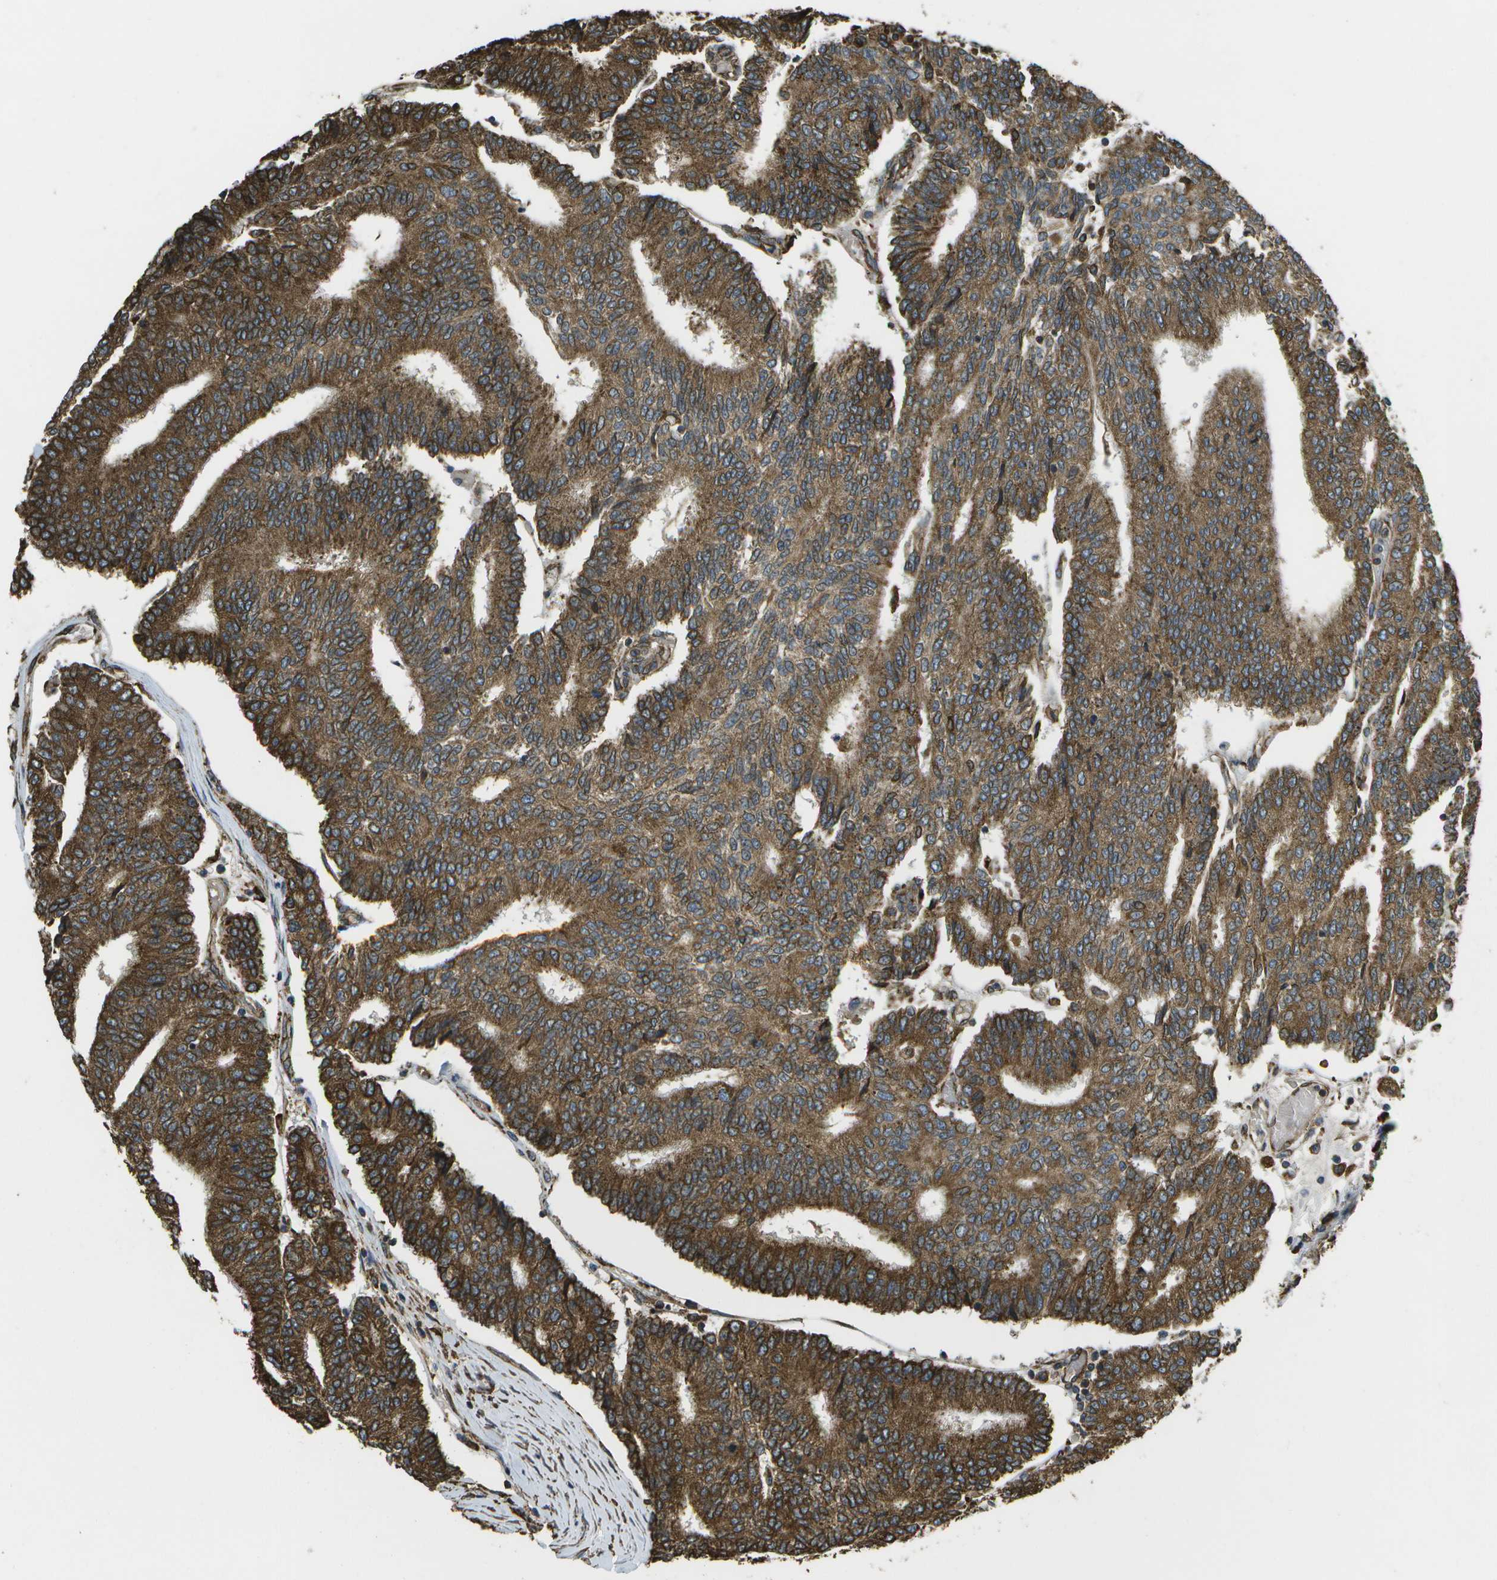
{"staining": {"intensity": "strong", "quantity": ">75%", "location": "cytoplasmic/membranous"}, "tissue": "prostate cancer", "cell_type": "Tumor cells", "image_type": "cancer", "snomed": [{"axis": "morphology", "description": "Normal tissue, NOS"}, {"axis": "morphology", "description": "Adenocarcinoma, High grade"}, {"axis": "topography", "description": "Prostate"}, {"axis": "topography", "description": "Seminal veicle"}], "caption": "Protein expression by immunohistochemistry (IHC) shows strong cytoplasmic/membranous expression in approximately >75% of tumor cells in prostate cancer (adenocarcinoma (high-grade)).", "gene": "PDIA4", "patient": {"sex": "male", "age": 55}}